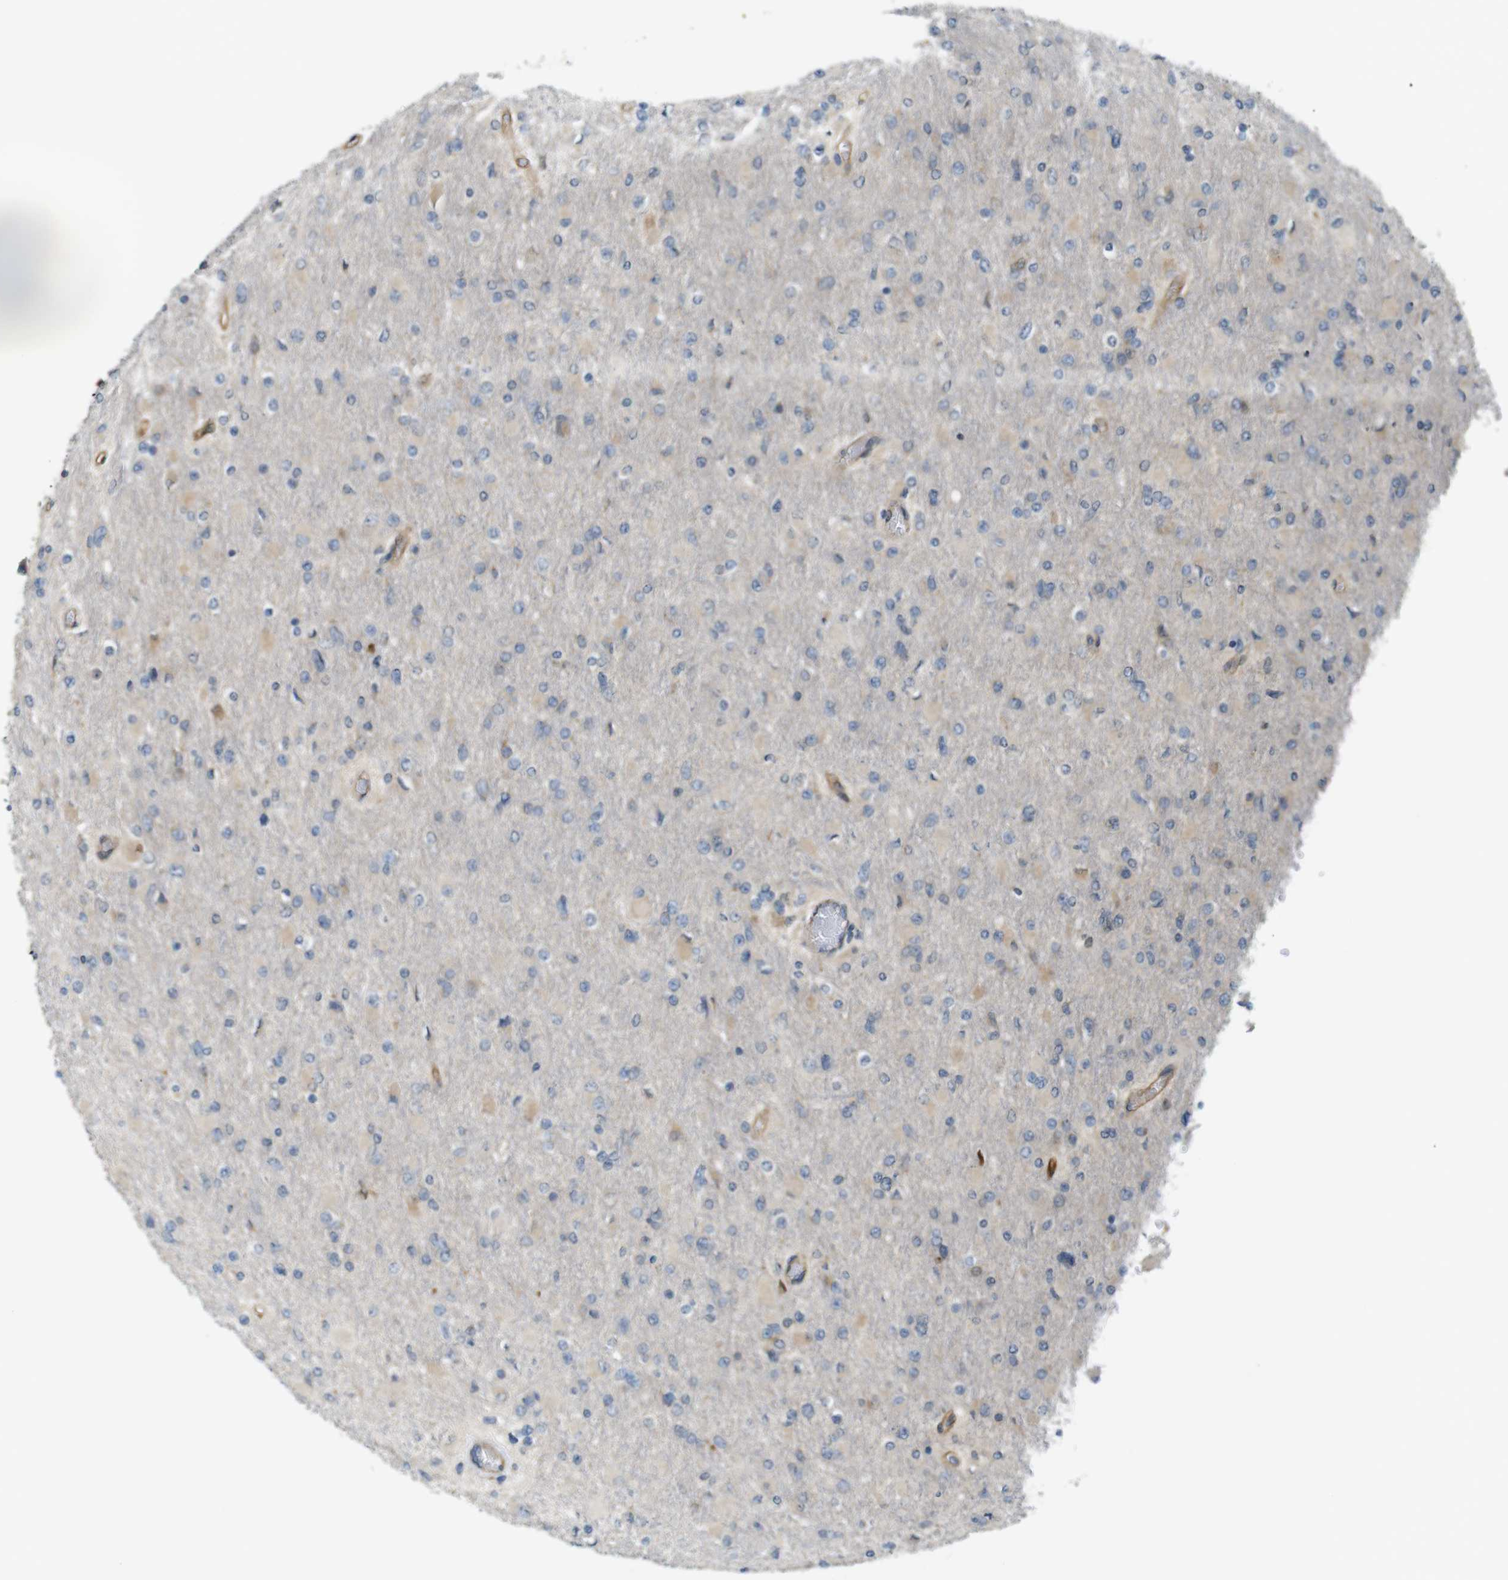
{"staining": {"intensity": "weak", "quantity": "<25%", "location": "cytoplasmic/membranous"}, "tissue": "glioma", "cell_type": "Tumor cells", "image_type": "cancer", "snomed": [{"axis": "morphology", "description": "Glioma, malignant, High grade"}, {"axis": "topography", "description": "Cerebral cortex"}], "caption": "A photomicrograph of malignant glioma (high-grade) stained for a protein shows no brown staining in tumor cells. (DAB IHC with hematoxylin counter stain).", "gene": "TSC1", "patient": {"sex": "female", "age": 36}}